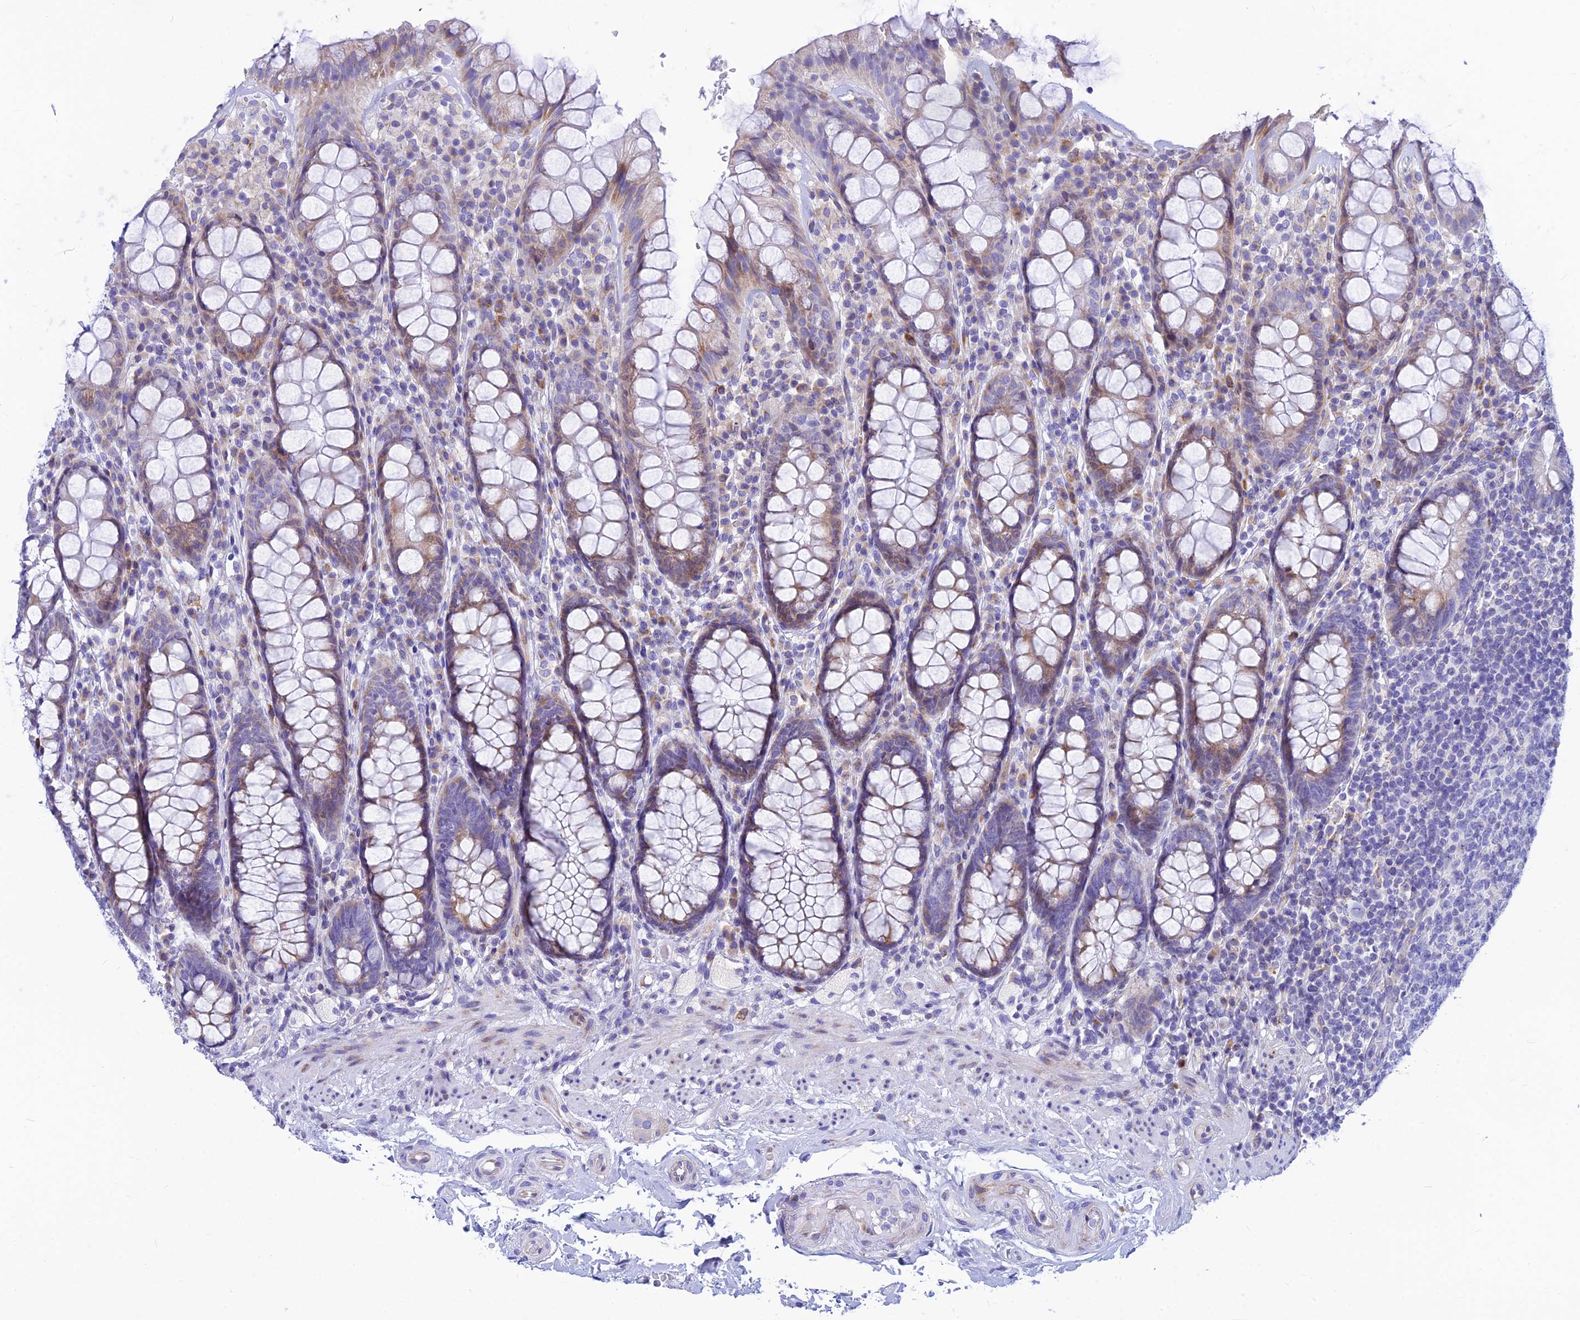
{"staining": {"intensity": "weak", "quantity": ">75%", "location": "cytoplasmic/membranous"}, "tissue": "rectum", "cell_type": "Glandular cells", "image_type": "normal", "snomed": [{"axis": "morphology", "description": "Normal tissue, NOS"}, {"axis": "topography", "description": "Rectum"}], "caption": "Protein expression analysis of normal rectum shows weak cytoplasmic/membranous expression in approximately >75% of glandular cells. (brown staining indicates protein expression, while blue staining denotes nuclei).", "gene": "CNOT6", "patient": {"sex": "male", "age": 83}}